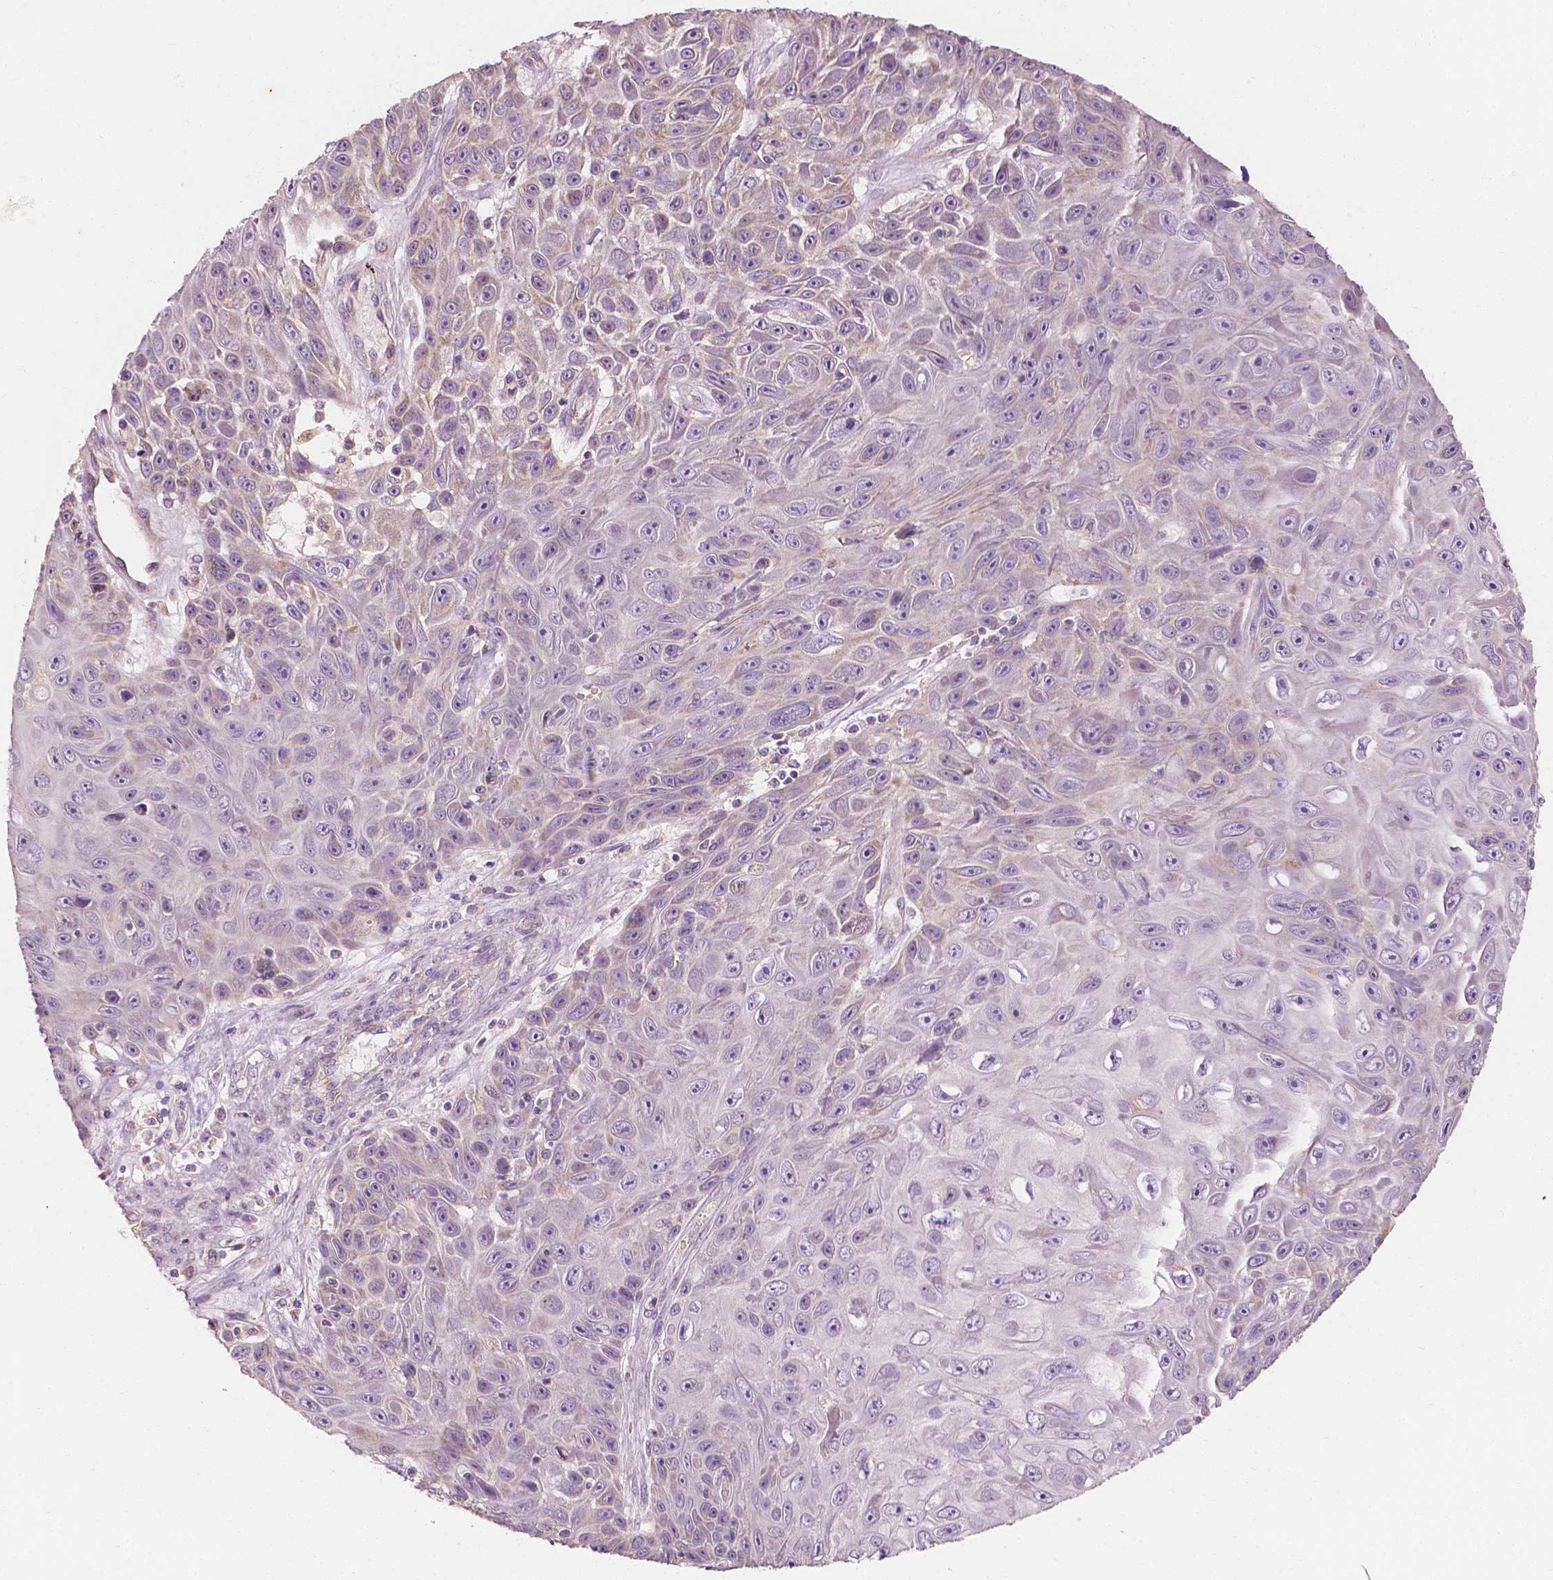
{"staining": {"intensity": "negative", "quantity": "none", "location": "none"}, "tissue": "skin cancer", "cell_type": "Tumor cells", "image_type": "cancer", "snomed": [{"axis": "morphology", "description": "Squamous cell carcinoma, NOS"}, {"axis": "topography", "description": "Skin"}], "caption": "IHC image of neoplastic tissue: human skin squamous cell carcinoma stained with DAB demonstrates no significant protein expression in tumor cells. (Brightfield microscopy of DAB IHC at high magnification).", "gene": "SHPK", "patient": {"sex": "male", "age": 82}}